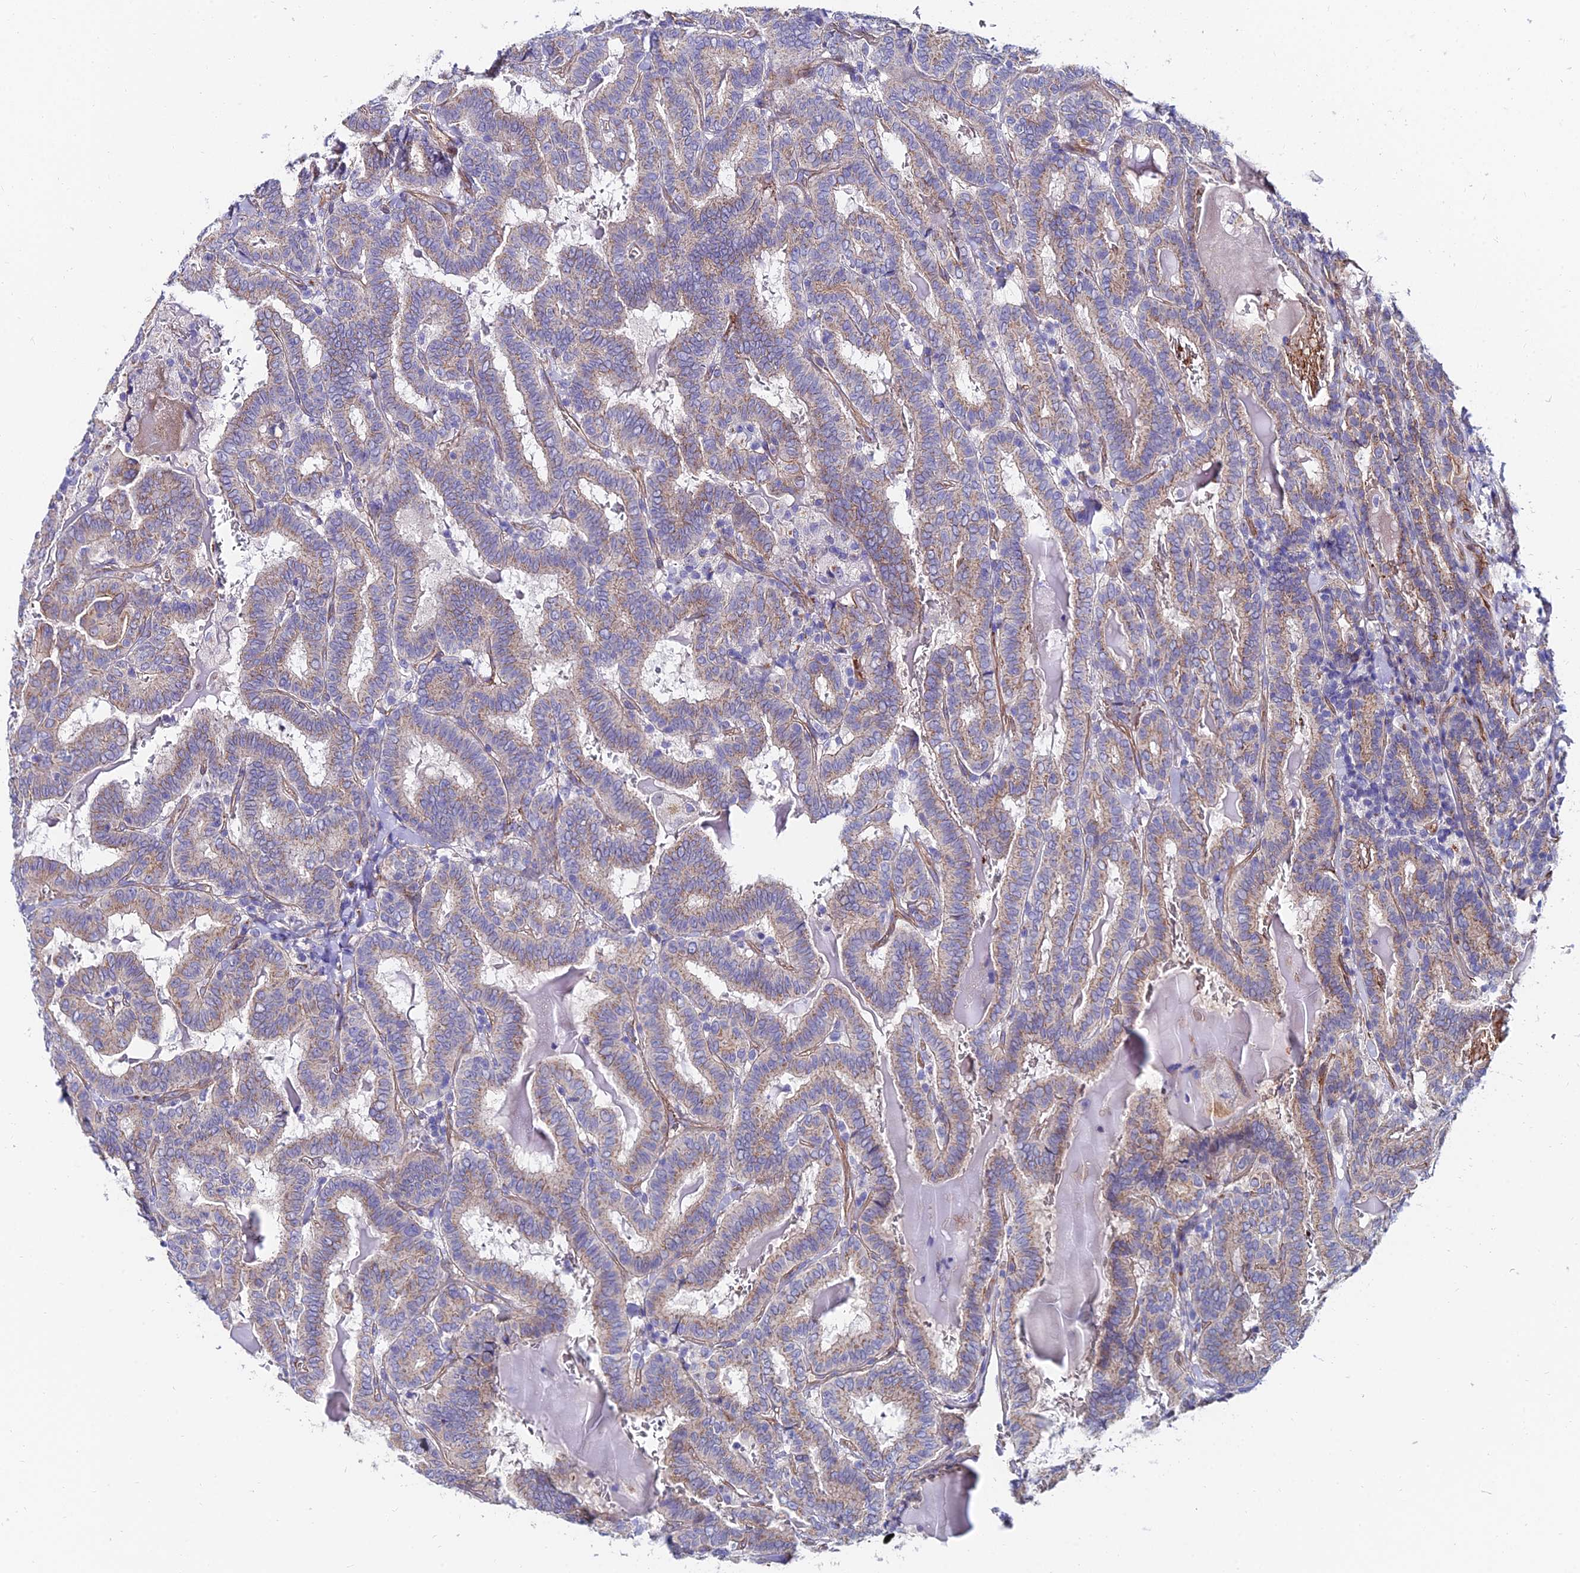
{"staining": {"intensity": "negative", "quantity": "none", "location": "none"}, "tissue": "thyroid cancer", "cell_type": "Tumor cells", "image_type": "cancer", "snomed": [{"axis": "morphology", "description": "Papillary adenocarcinoma, NOS"}, {"axis": "topography", "description": "Thyroid gland"}], "caption": "DAB immunohistochemical staining of human thyroid cancer demonstrates no significant positivity in tumor cells. (Stains: DAB immunohistochemistry (IHC) with hematoxylin counter stain, Microscopy: brightfield microscopy at high magnification).", "gene": "ADGRF3", "patient": {"sex": "female", "age": 72}}